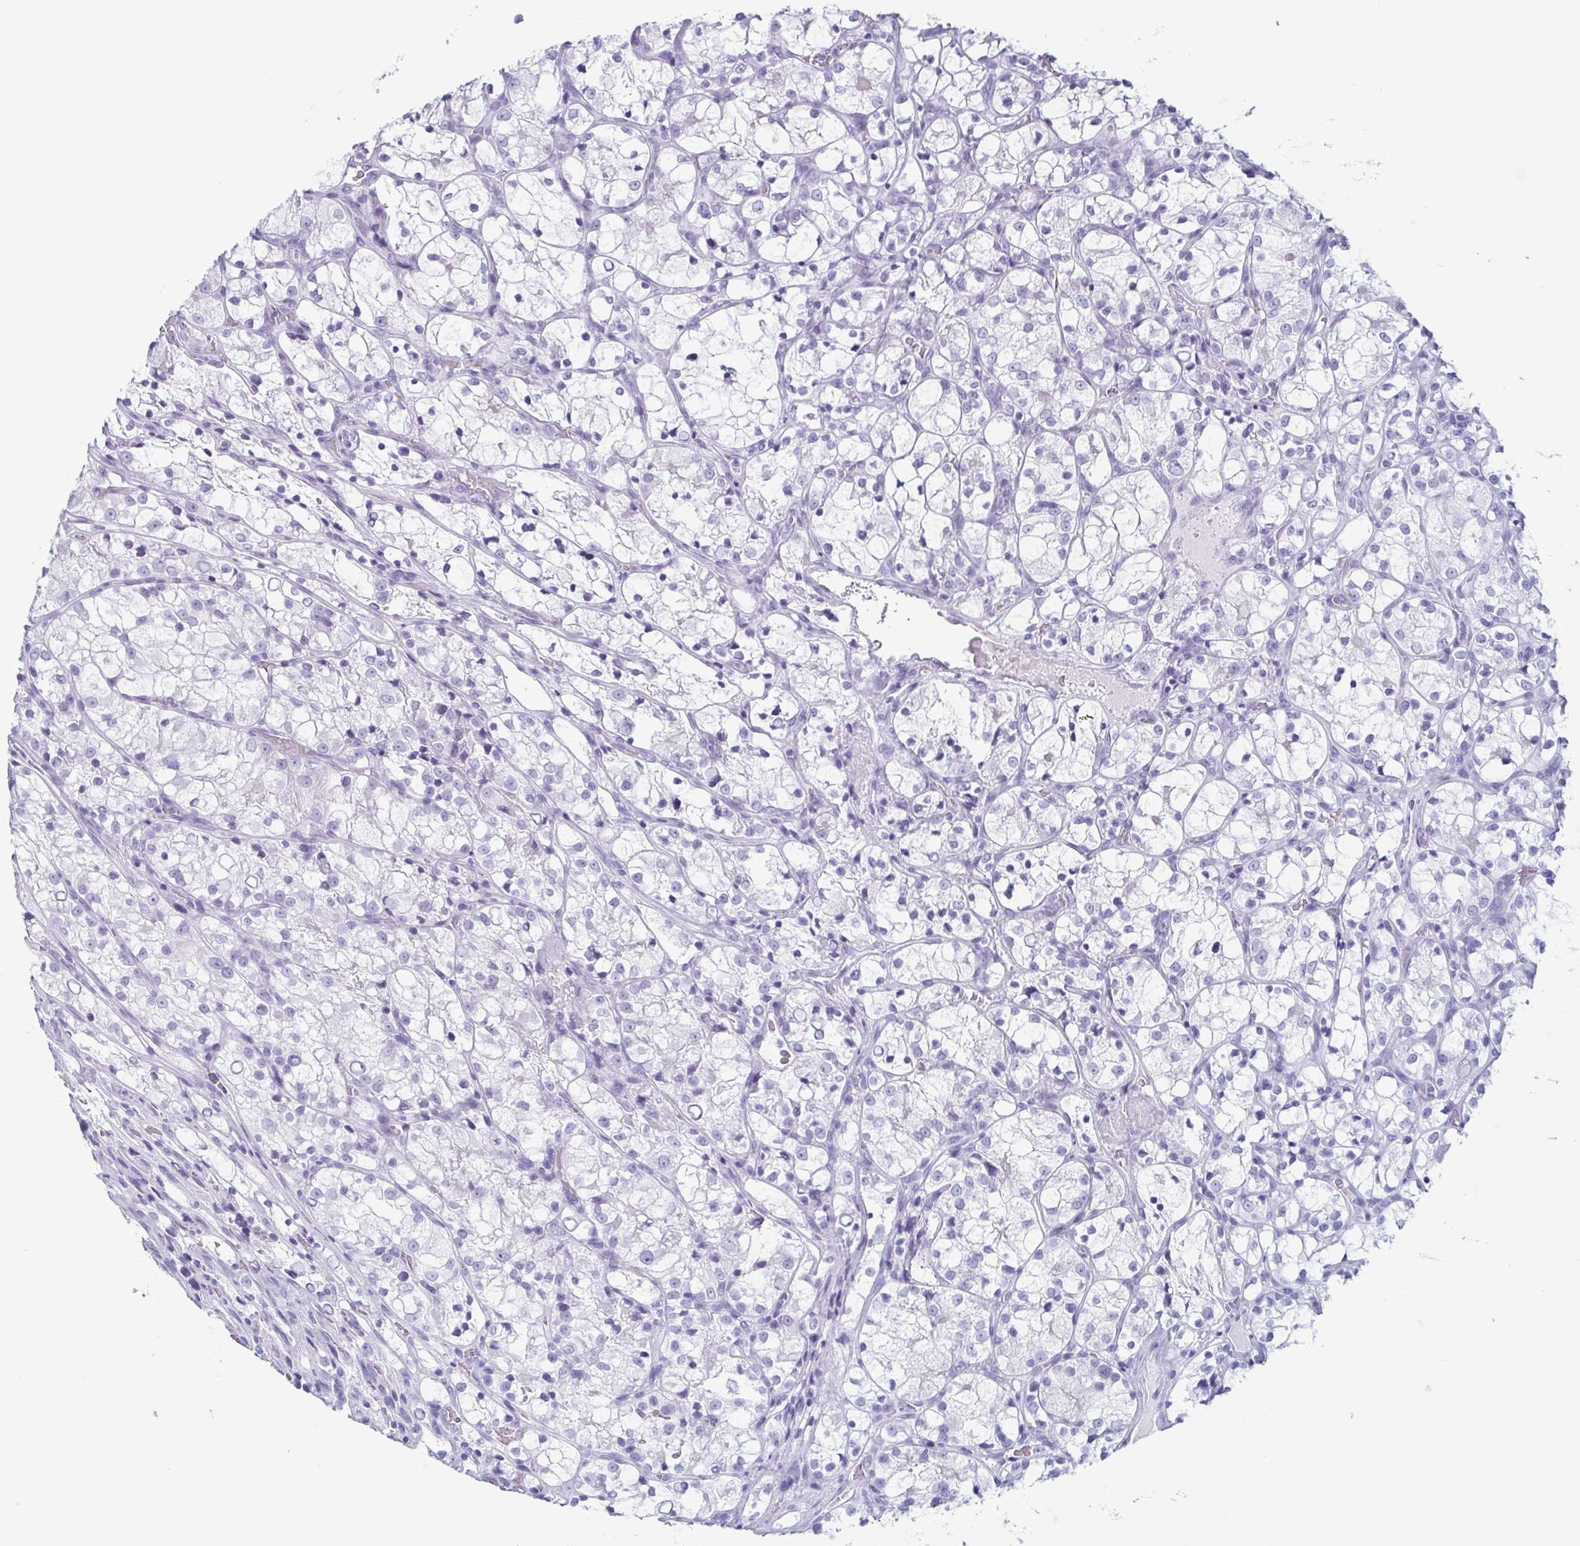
{"staining": {"intensity": "negative", "quantity": "none", "location": "none"}, "tissue": "renal cancer", "cell_type": "Tumor cells", "image_type": "cancer", "snomed": [{"axis": "morphology", "description": "Adenocarcinoma, NOS"}, {"axis": "topography", "description": "Kidney"}], "caption": "Tumor cells are negative for brown protein staining in renal cancer.", "gene": "ENKUR", "patient": {"sex": "female", "age": 69}}